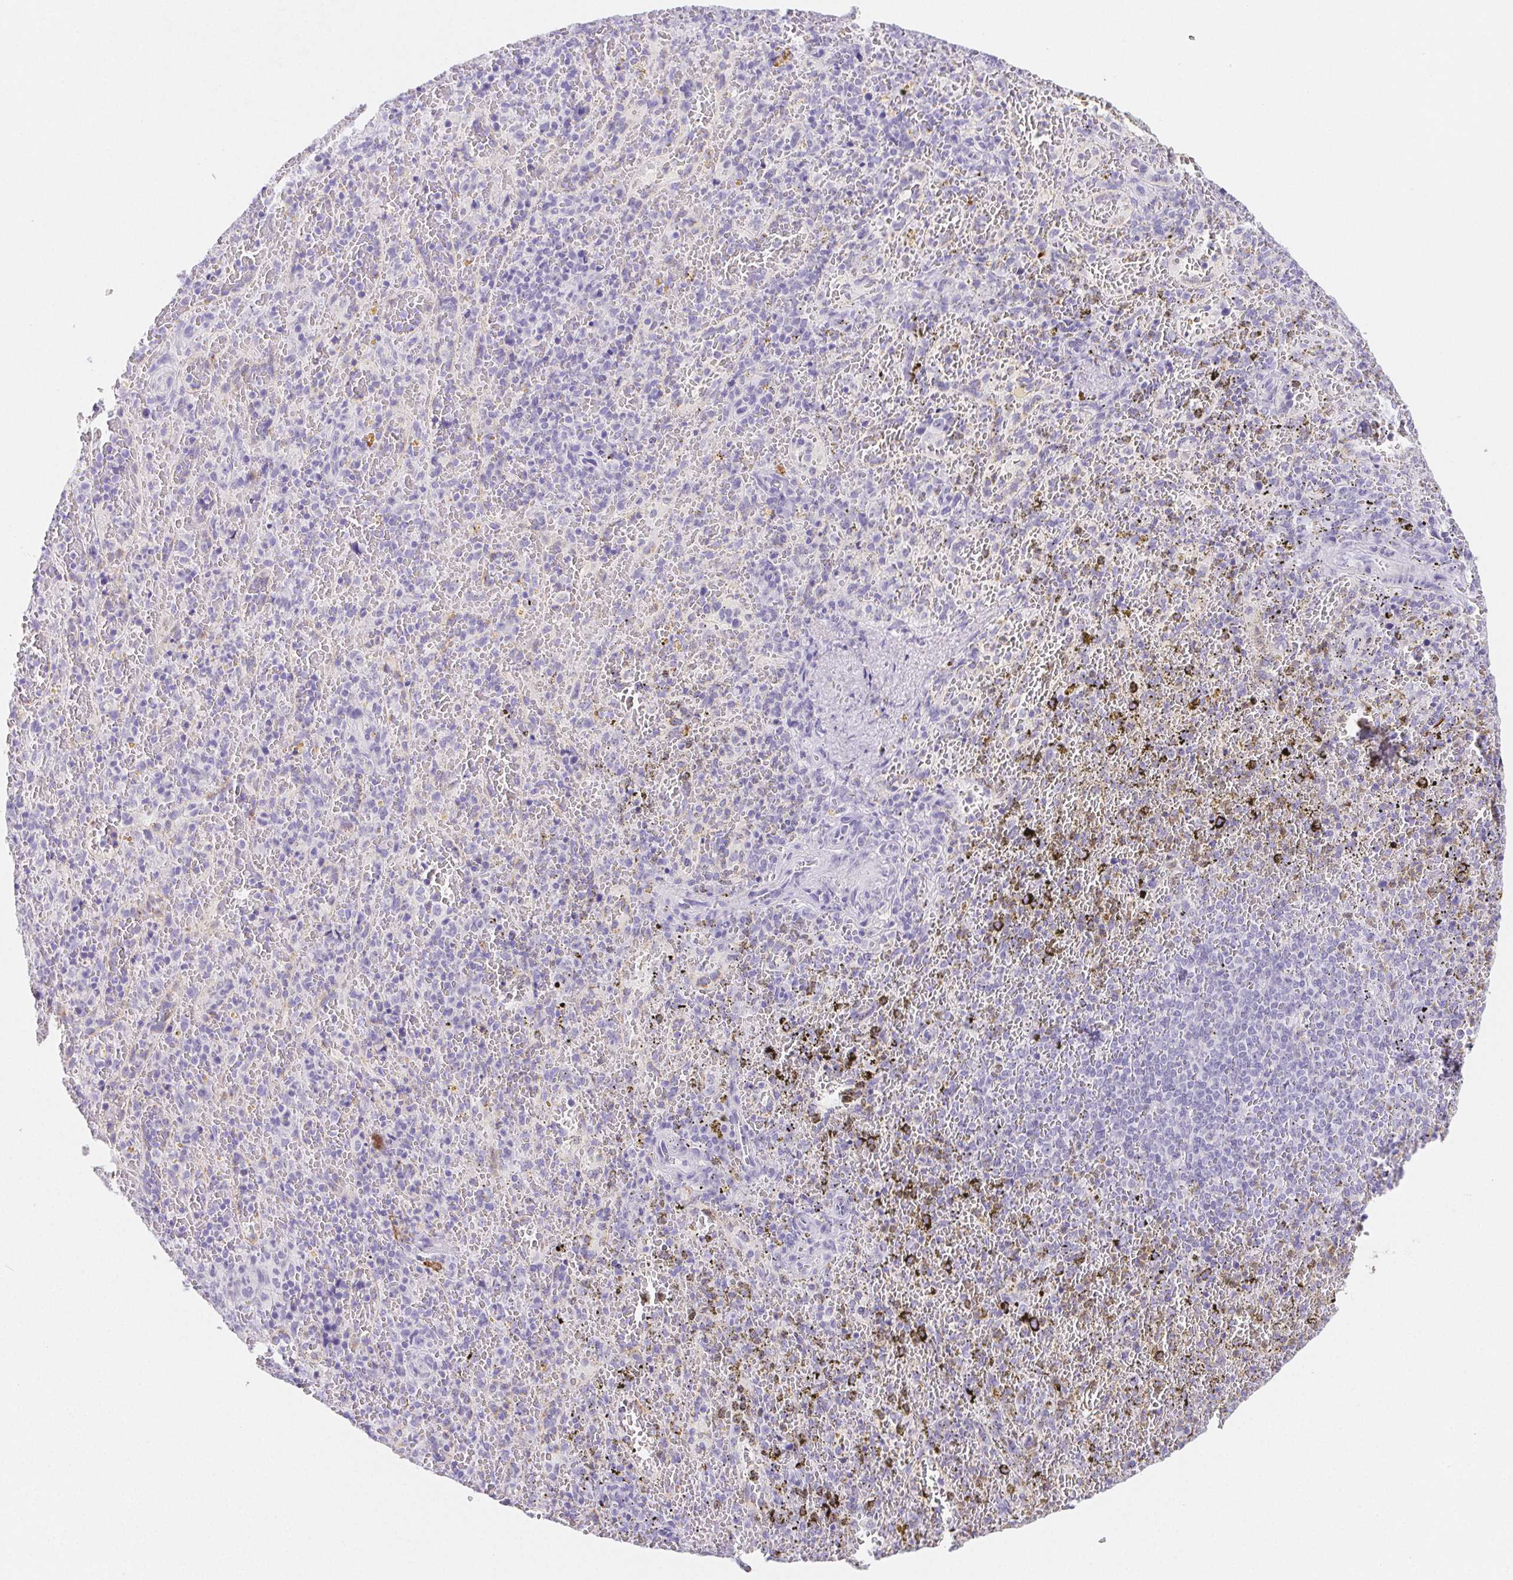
{"staining": {"intensity": "negative", "quantity": "none", "location": "none"}, "tissue": "spleen", "cell_type": "Cells in red pulp", "image_type": "normal", "snomed": [{"axis": "morphology", "description": "Normal tissue, NOS"}, {"axis": "topography", "description": "Spleen"}], "caption": "DAB immunohistochemical staining of normal human spleen shows no significant positivity in cells in red pulp. (Brightfield microscopy of DAB immunohistochemistry at high magnification).", "gene": "ITIH2", "patient": {"sex": "female", "age": 50}}